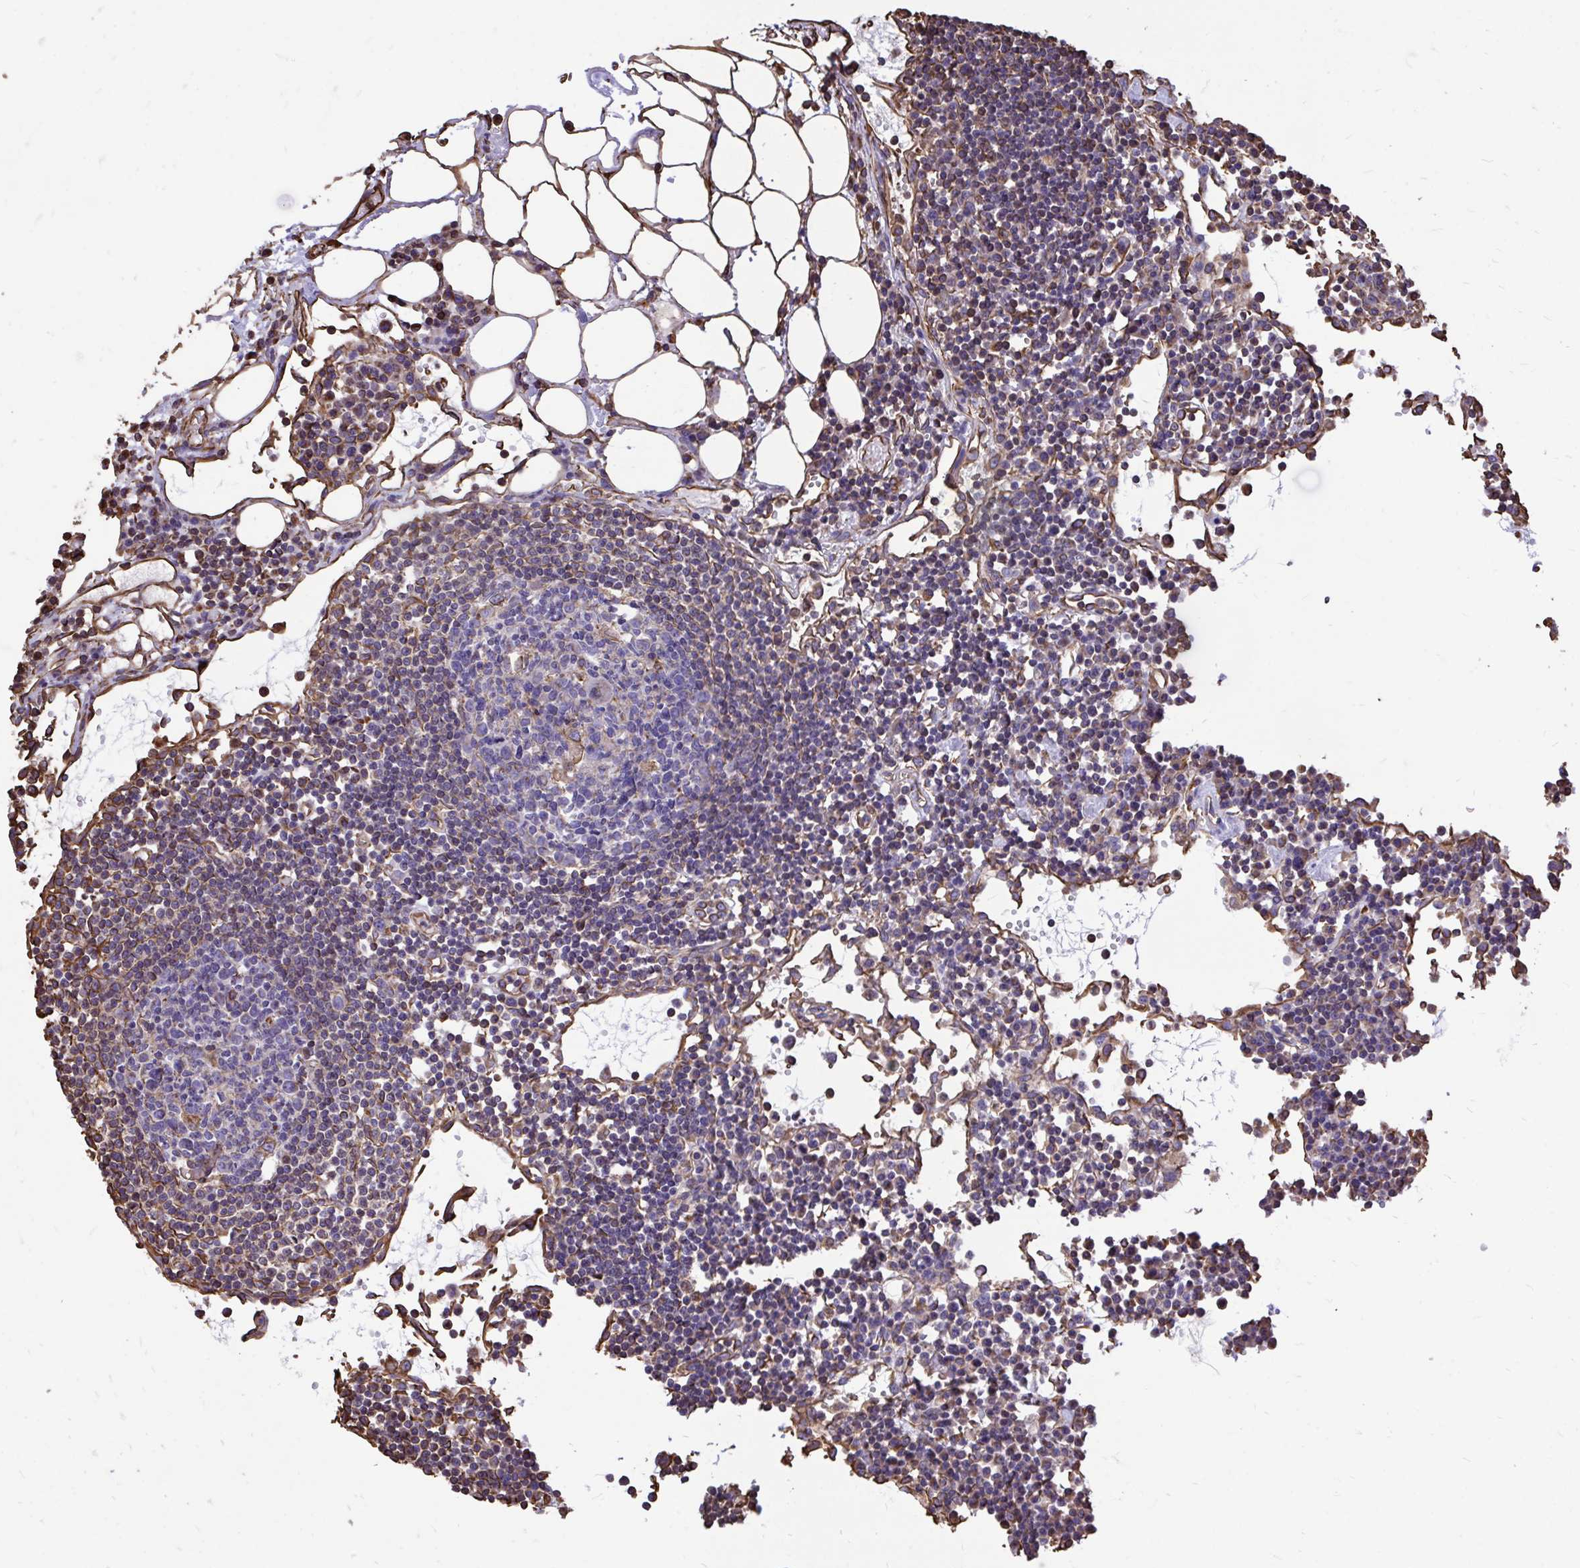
{"staining": {"intensity": "moderate", "quantity": "<25%", "location": "cytoplasmic/membranous"}, "tissue": "lymph node", "cell_type": "Germinal center cells", "image_type": "normal", "snomed": [{"axis": "morphology", "description": "Normal tissue, NOS"}, {"axis": "topography", "description": "Lymph node"}], "caption": "Protein expression analysis of unremarkable human lymph node reveals moderate cytoplasmic/membranous expression in approximately <25% of germinal center cells.", "gene": "RNF103", "patient": {"sex": "female", "age": 78}}